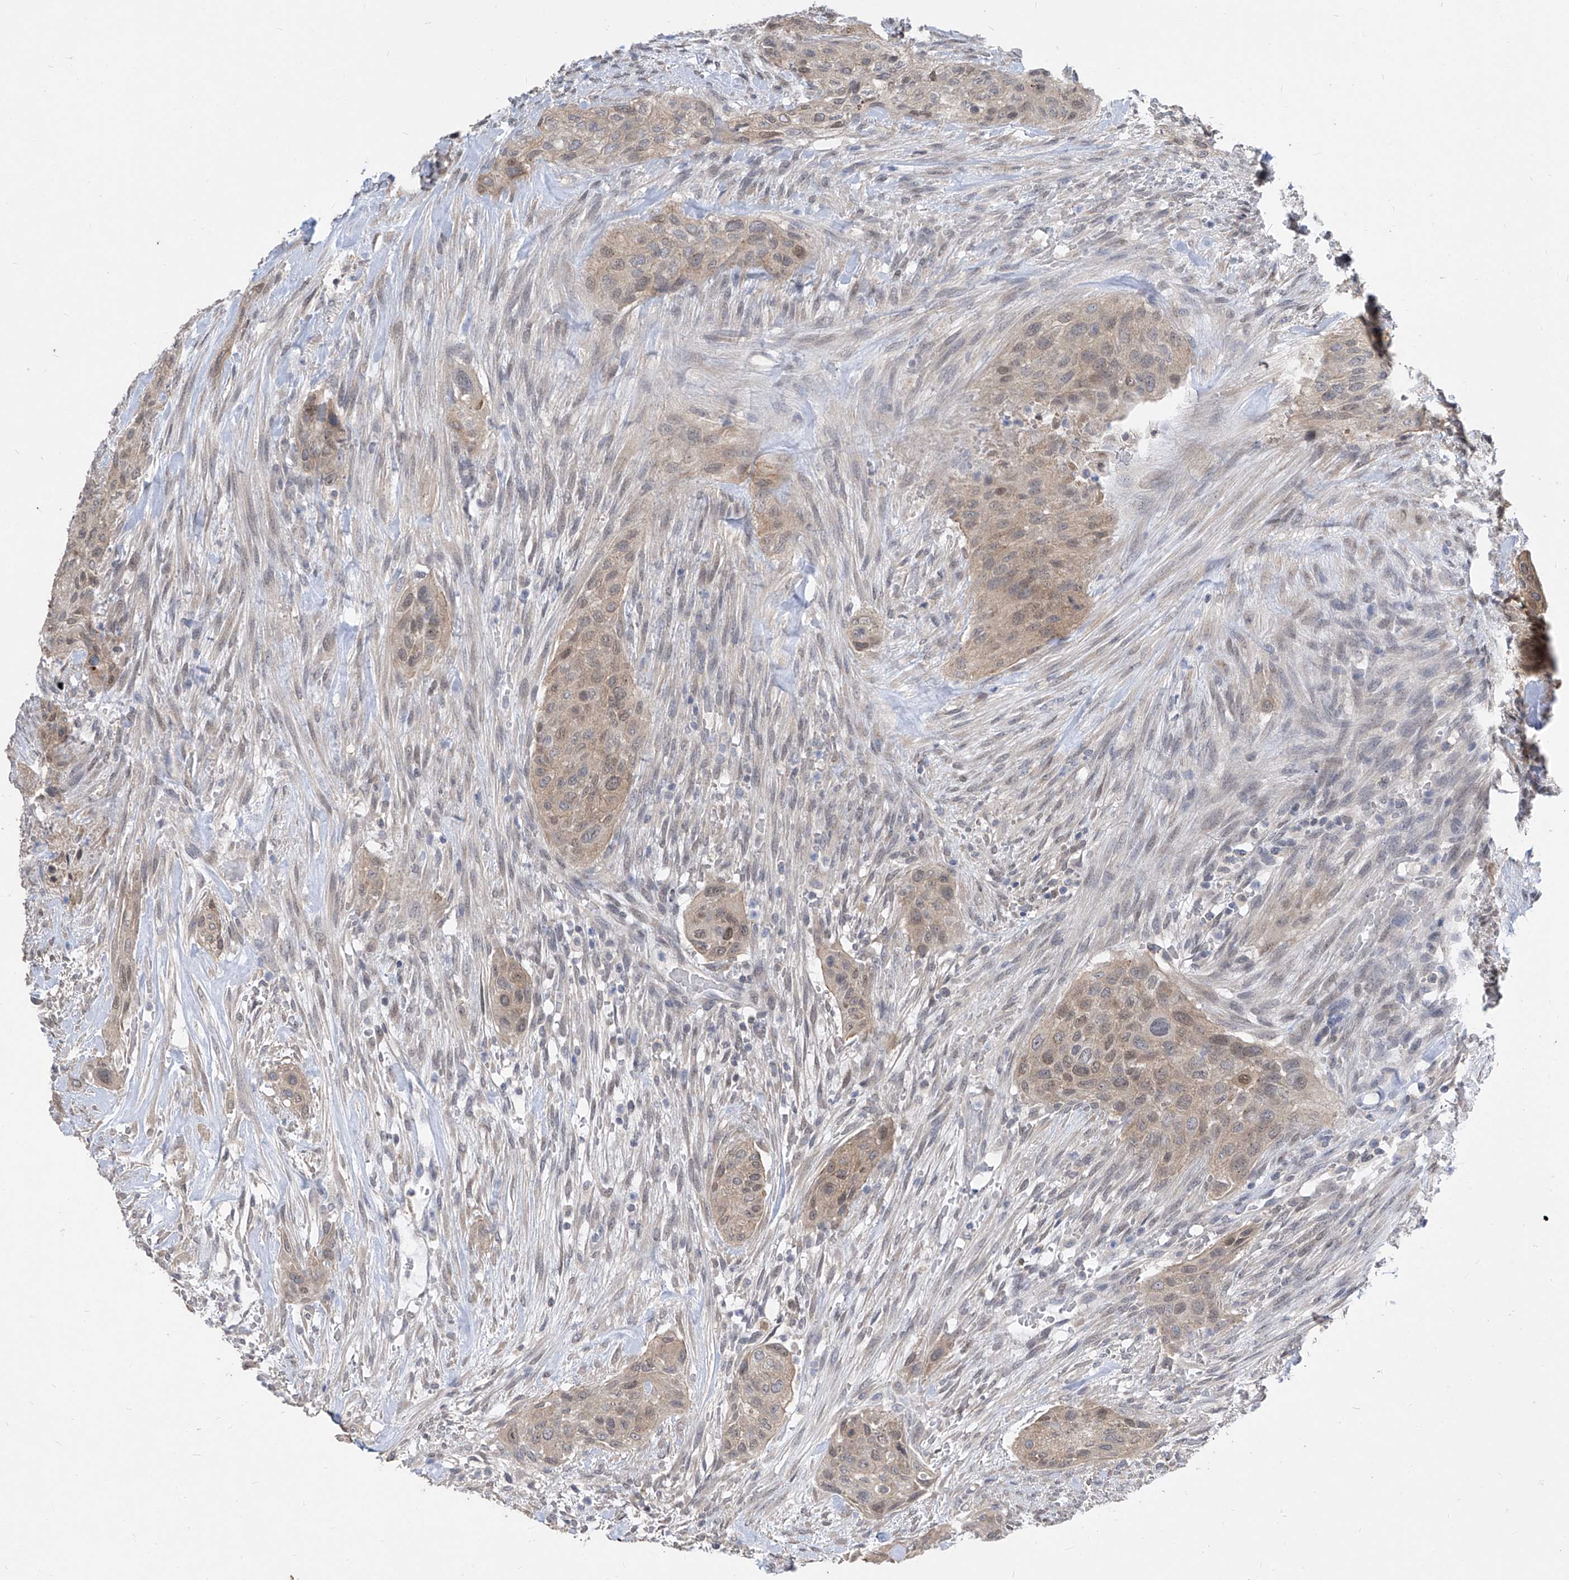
{"staining": {"intensity": "weak", "quantity": "25%-75%", "location": "cytoplasmic/membranous"}, "tissue": "urothelial cancer", "cell_type": "Tumor cells", "image_type": "cancer", "snomed": [{"axis": "morphology", "description": "Urothelial carcinoma, High grade"}, {"axis": "topography", "description": "Urinary bladder"}], "caption": "This is a histology image of immunohistochemistry (IHC) staining of urothelial cancer, which shows weak positivity in the cytoplasmic/membranous of tumor cells.", "gene": "CETN2", "patient": {"sex": "male", "age": 35}}